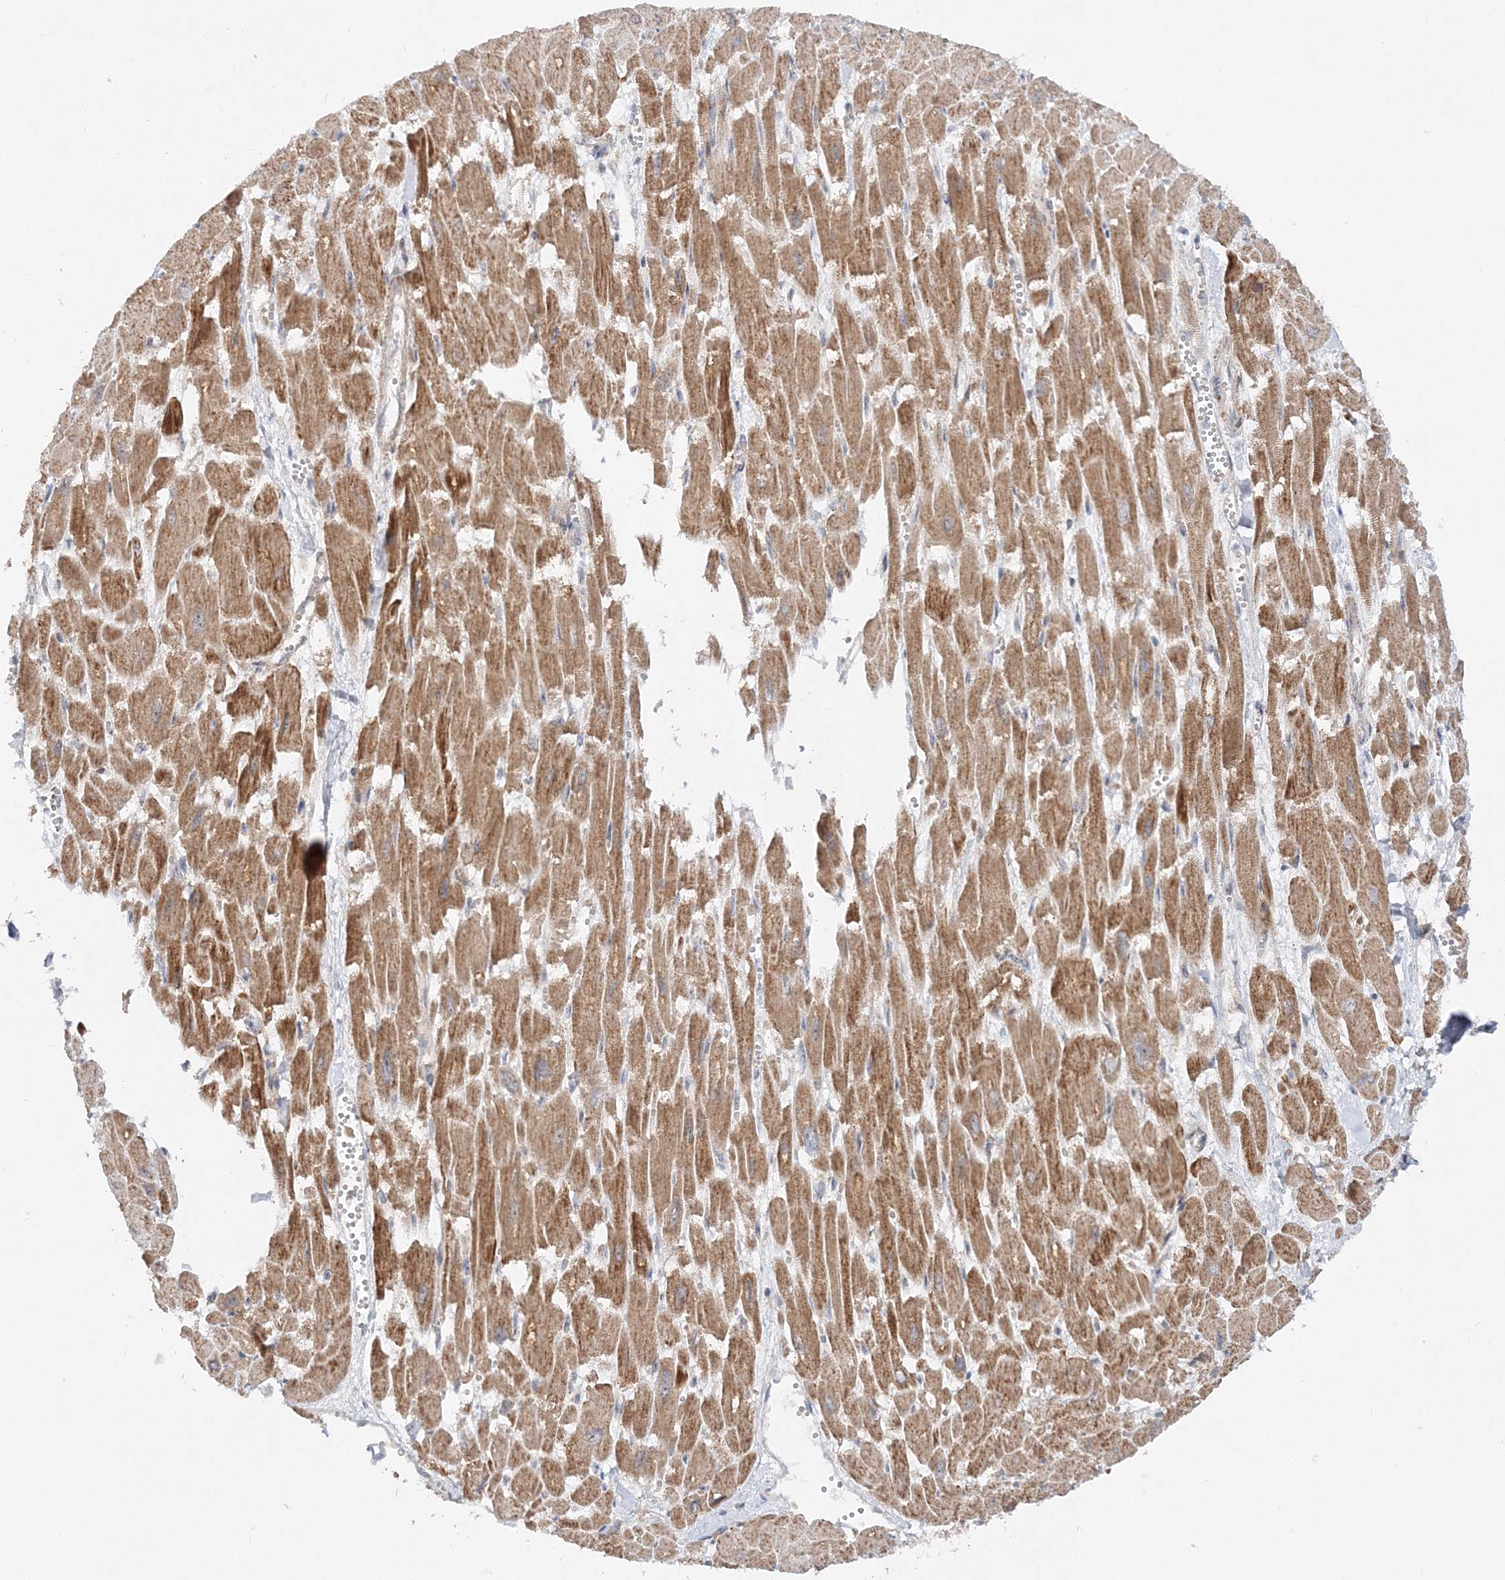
{"staining": {"intensity": "strong", "quantity": ">75%", "location": "cytoplasmic/membranous"}, "tissue": "heart muscle", "cell_type": "Cardiomyocytes", "image_type": "normal", "snomed": [{"axis": "morphology", "description": "Normal tissue, NOS"}, {"axis": "topography", "description": "Heart"}], "caption": "Unremarkable heart muscle shows strong cytoplasmic/membranous expression in approximately >75% of cardiomyocytes.", "gene": "RAB11FIP2", "patient": {"sex": "male", "age": 54}}